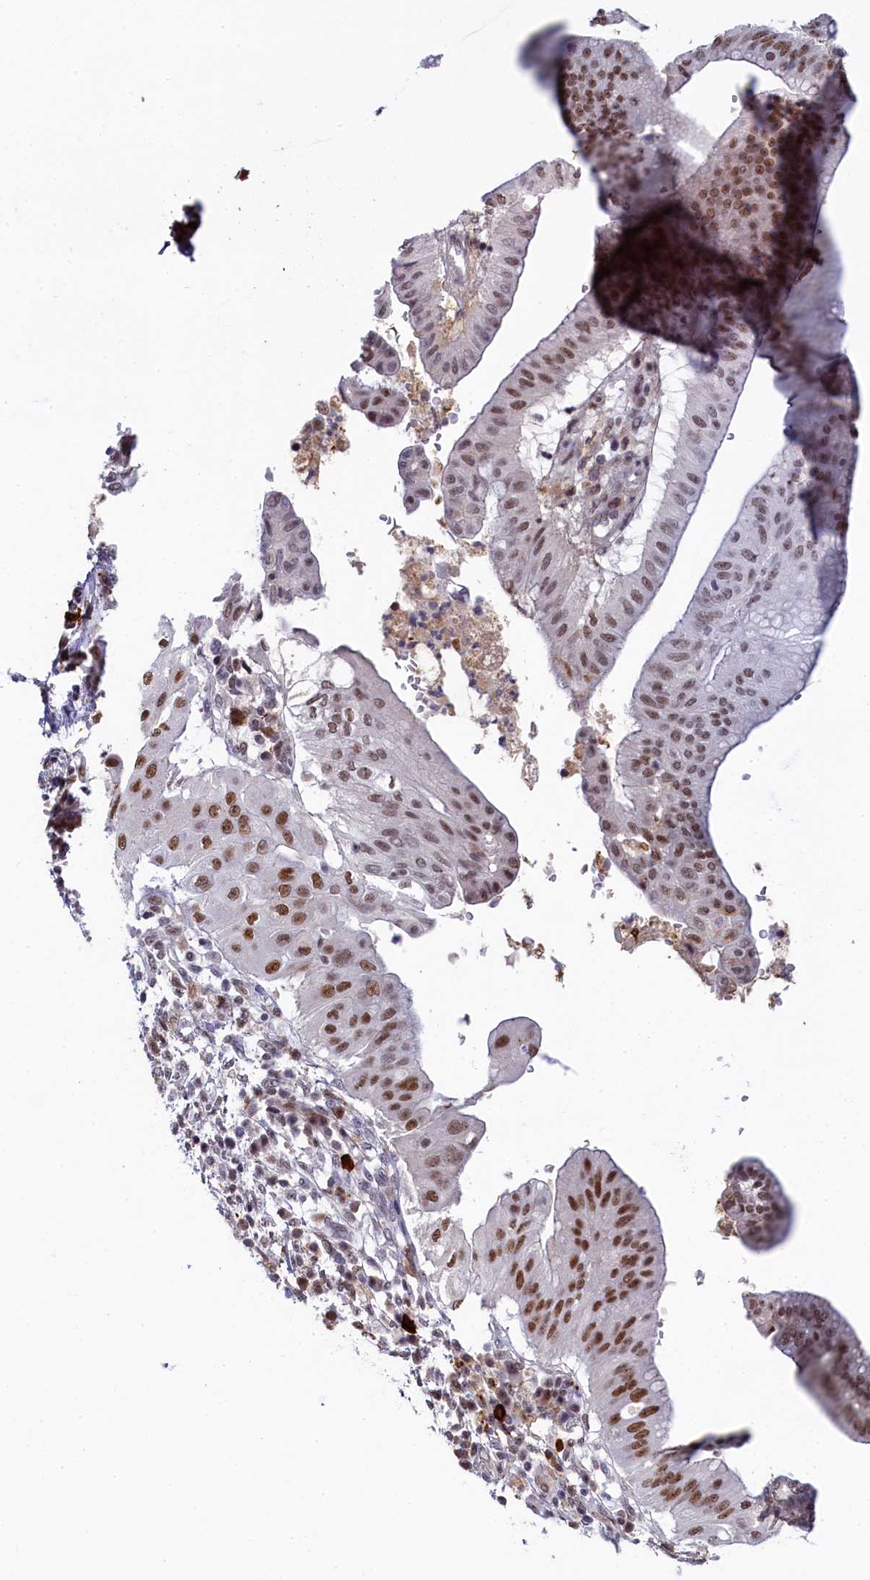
{"staining": {"intensity": "moderate", "quantity": ">75%", "location": "nuclear"}, "tissue": "pancreatic cancer", "cell_type": "Tumor cells", "image_type": "cancer", "snomed": [{"axis": "morphology", "description": "Adenocarcinoma, NOS"}, {"axis": "topography", "description": "Pancreas"}], "caption": "Immunohistochemical staining of pancreatic cancer (adenocarcinoma) shows medium levels of moderate nuclear protein positivity in approximately >75% of tumor cells.", "gene": "INTS14", "patient": {"sex": "male", "age": 68}}